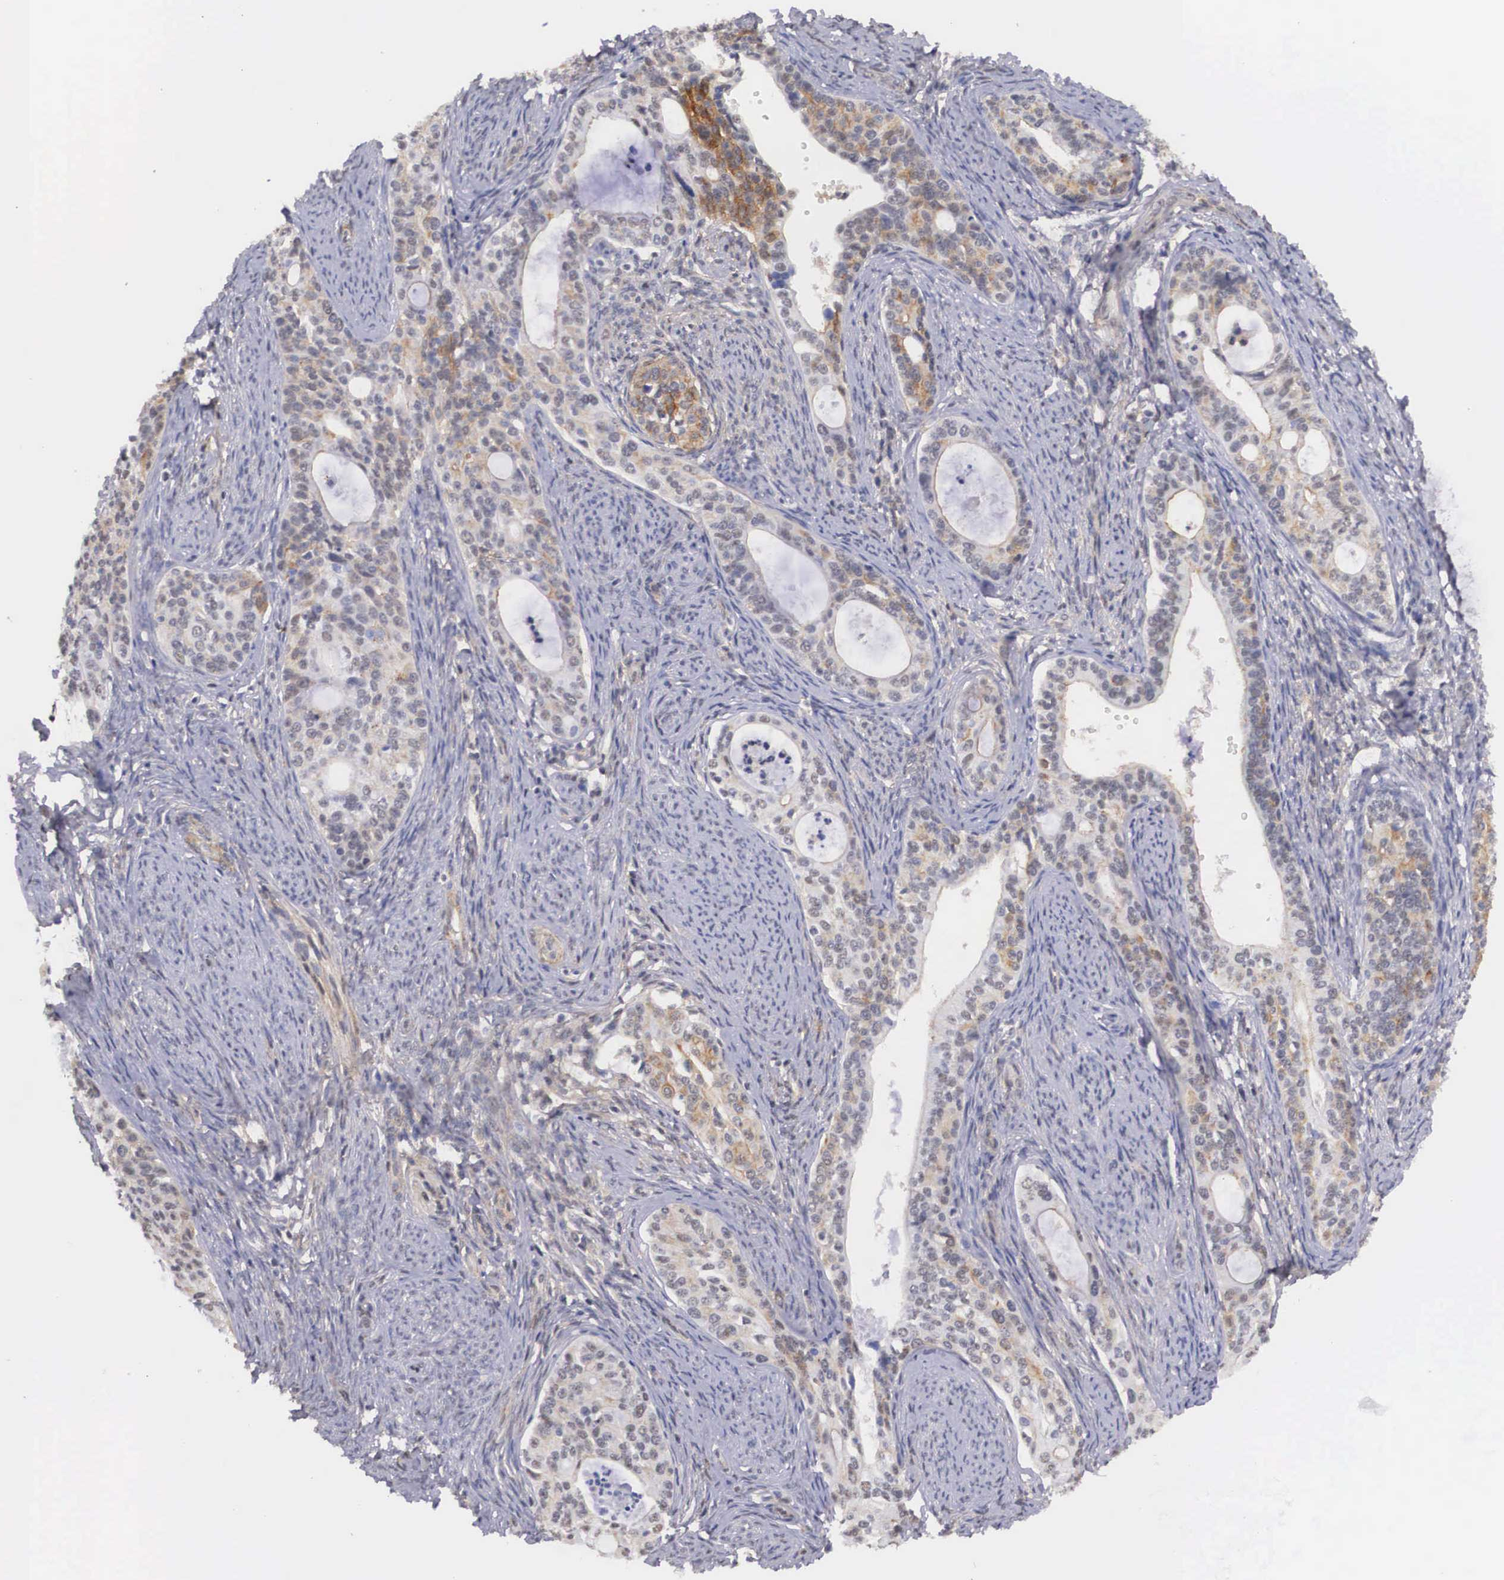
{"staining": {"intensity": "weak", "quantity": "25%-75%", "location": "cytoplasmic/membranous"}, "tissue": "cervical cancer", "cell_type": "Tumor cells", "image_type": "cancer", "snomed": [{"axis": "morphology", "description": "Squamous cell carcinoma, NOS"}, {"axis": "topography", "description": "Cervix"}], "caption": "The histopathology image demonstrates a brown stain indicating the presence of a protein in the cytoplasmic/membranous of tumor cells in cervical cancer.", "gene": "NR4A2", "patient": {"sex": "female", "age": 34}}